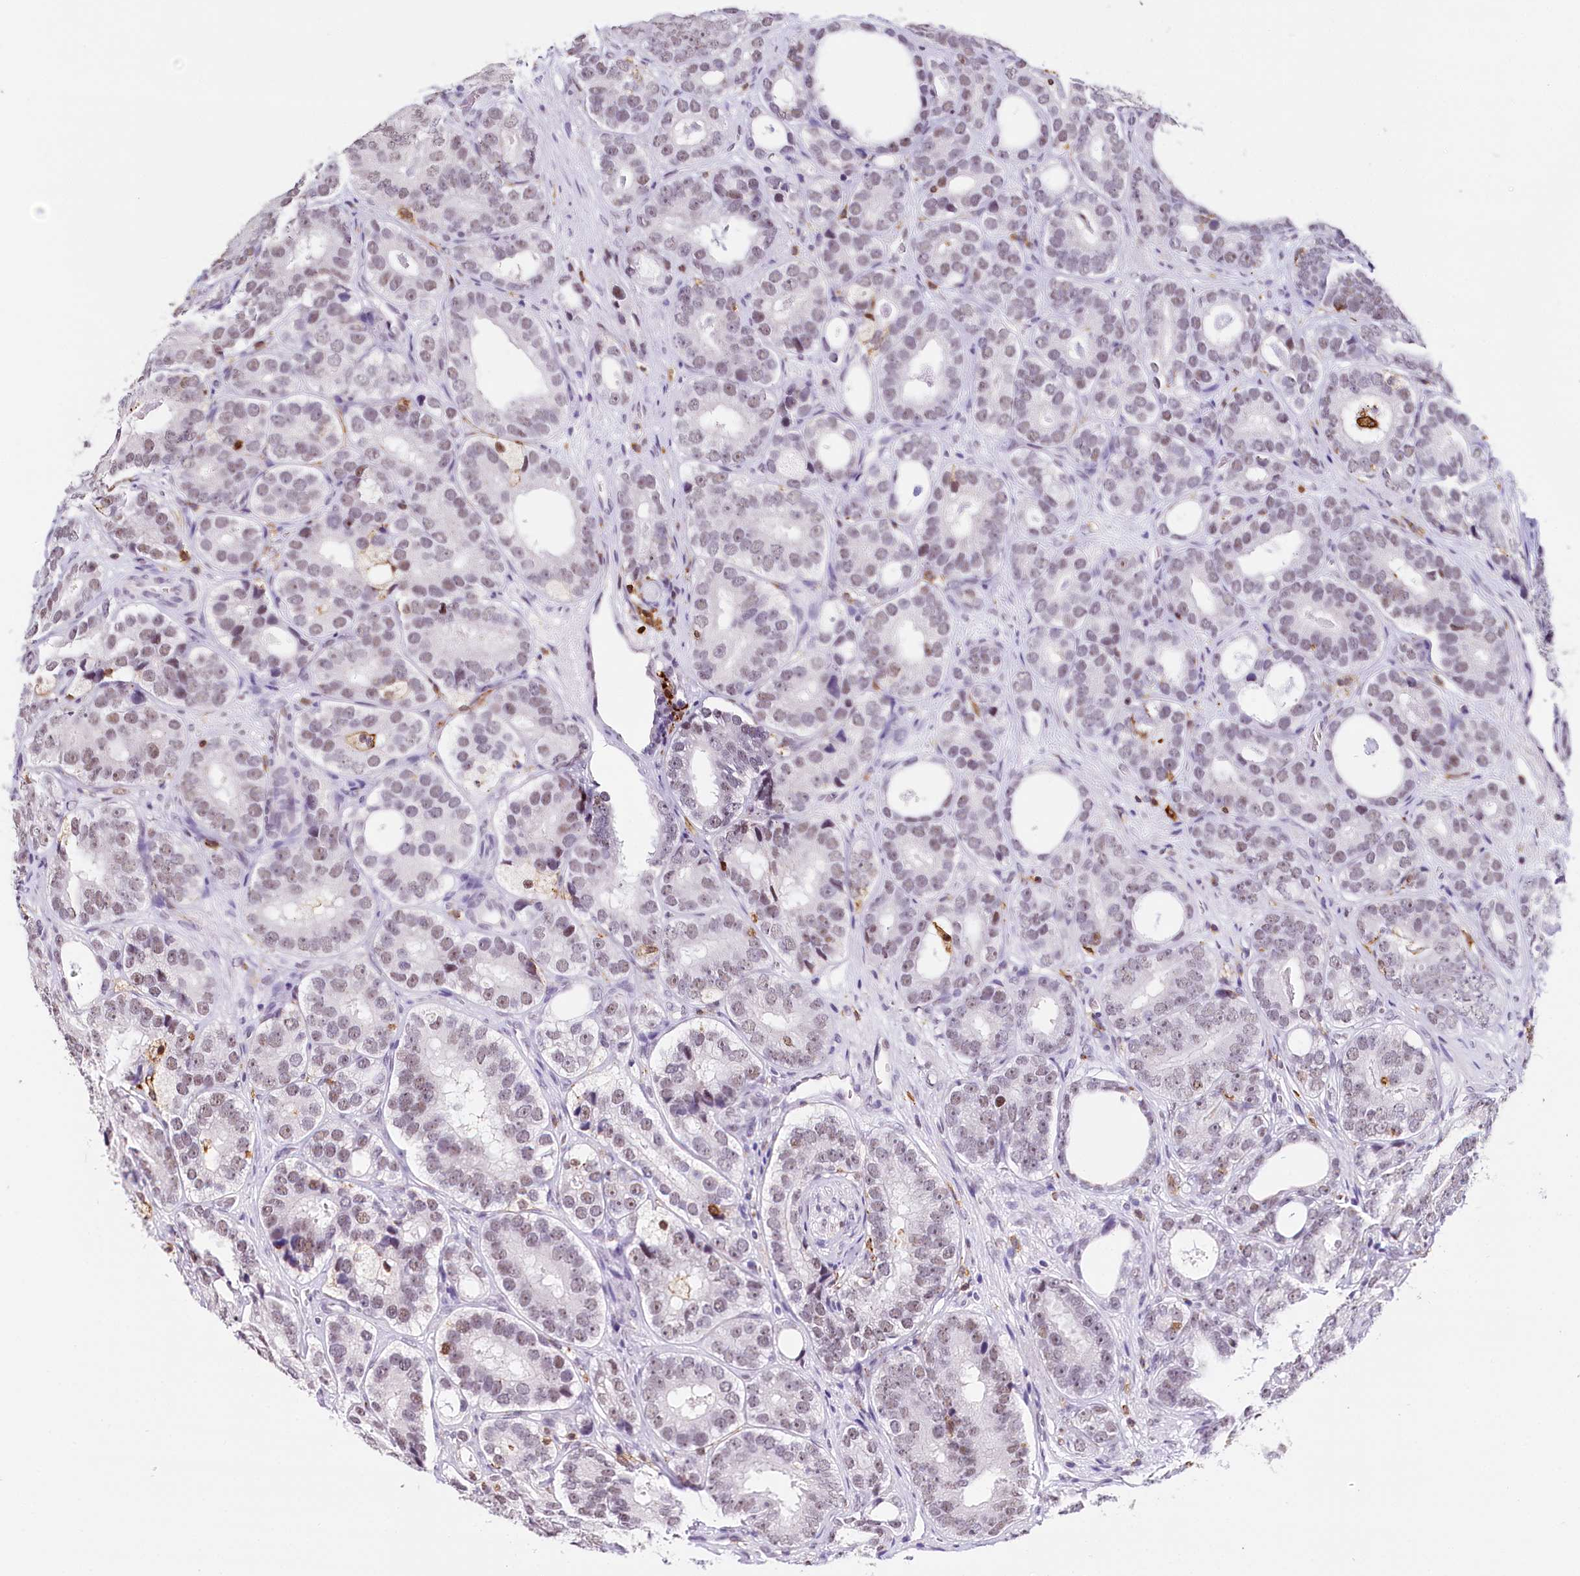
{"staining": {"intensity": "weak", "quantity": "<25%", "location": "nuclear"}, "tissue": "prostate cancer", "cell_type": "Tumor cells", "image_type": "cancer", "snomed": [{"axis": "morphology", "description": "Adenocarcinoma, High grade"}, {"axis": "topography", "description": "Prostate"}], "caption": "Tumor cells show no significant positivity in adenocarcinoma (high-grade) (prostate). (DAB immunohistochemistry (IHC), high magnification).", "gene": "BARD1", "patient": {"sex": "male", "age": 56}}